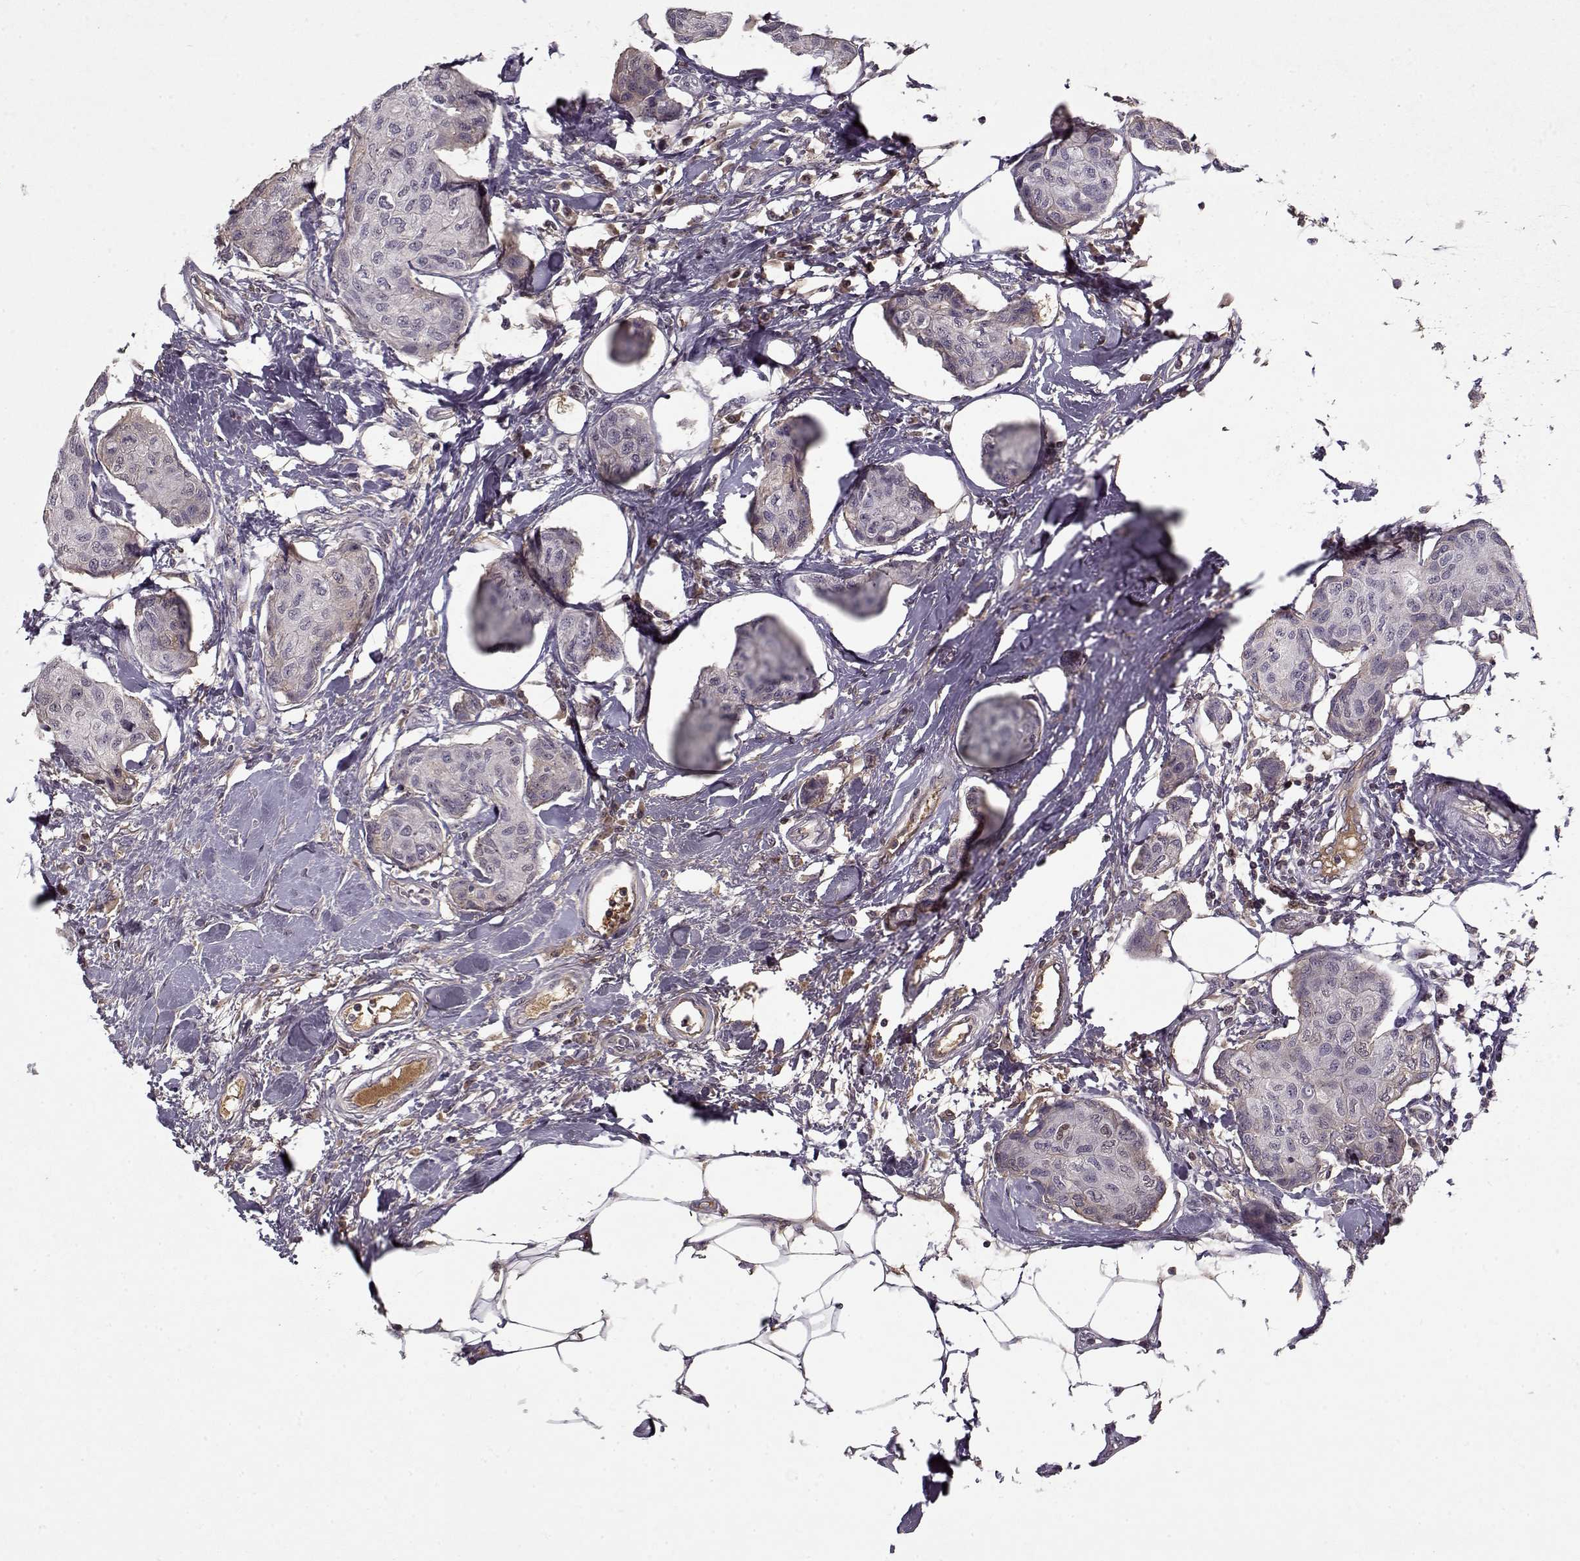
{"staining": {"intensity": "negative", "quantity": "none", "location": "none"}, "tissue": "breast cancer", "cell_type": "Tumor cells", "image_type": "cancer", "snomed": [{"axis": "morphology", "description": "Duct carcinoma"}, {"axis": "topography", "description": "Breast"}], "caption": "An IHC histopathology image of breast invasive ductal carcinoma is shown. There is no staining in tumor cells of breast invasive ductal carcinoma. The staining was performed using DAB to visualize the protein expression in brown, while the nuclei were stained in blue with hematoxylin (Magnification: 20x).", "gene": "AFM", "patient": {"sex": "female", "age": 80}}